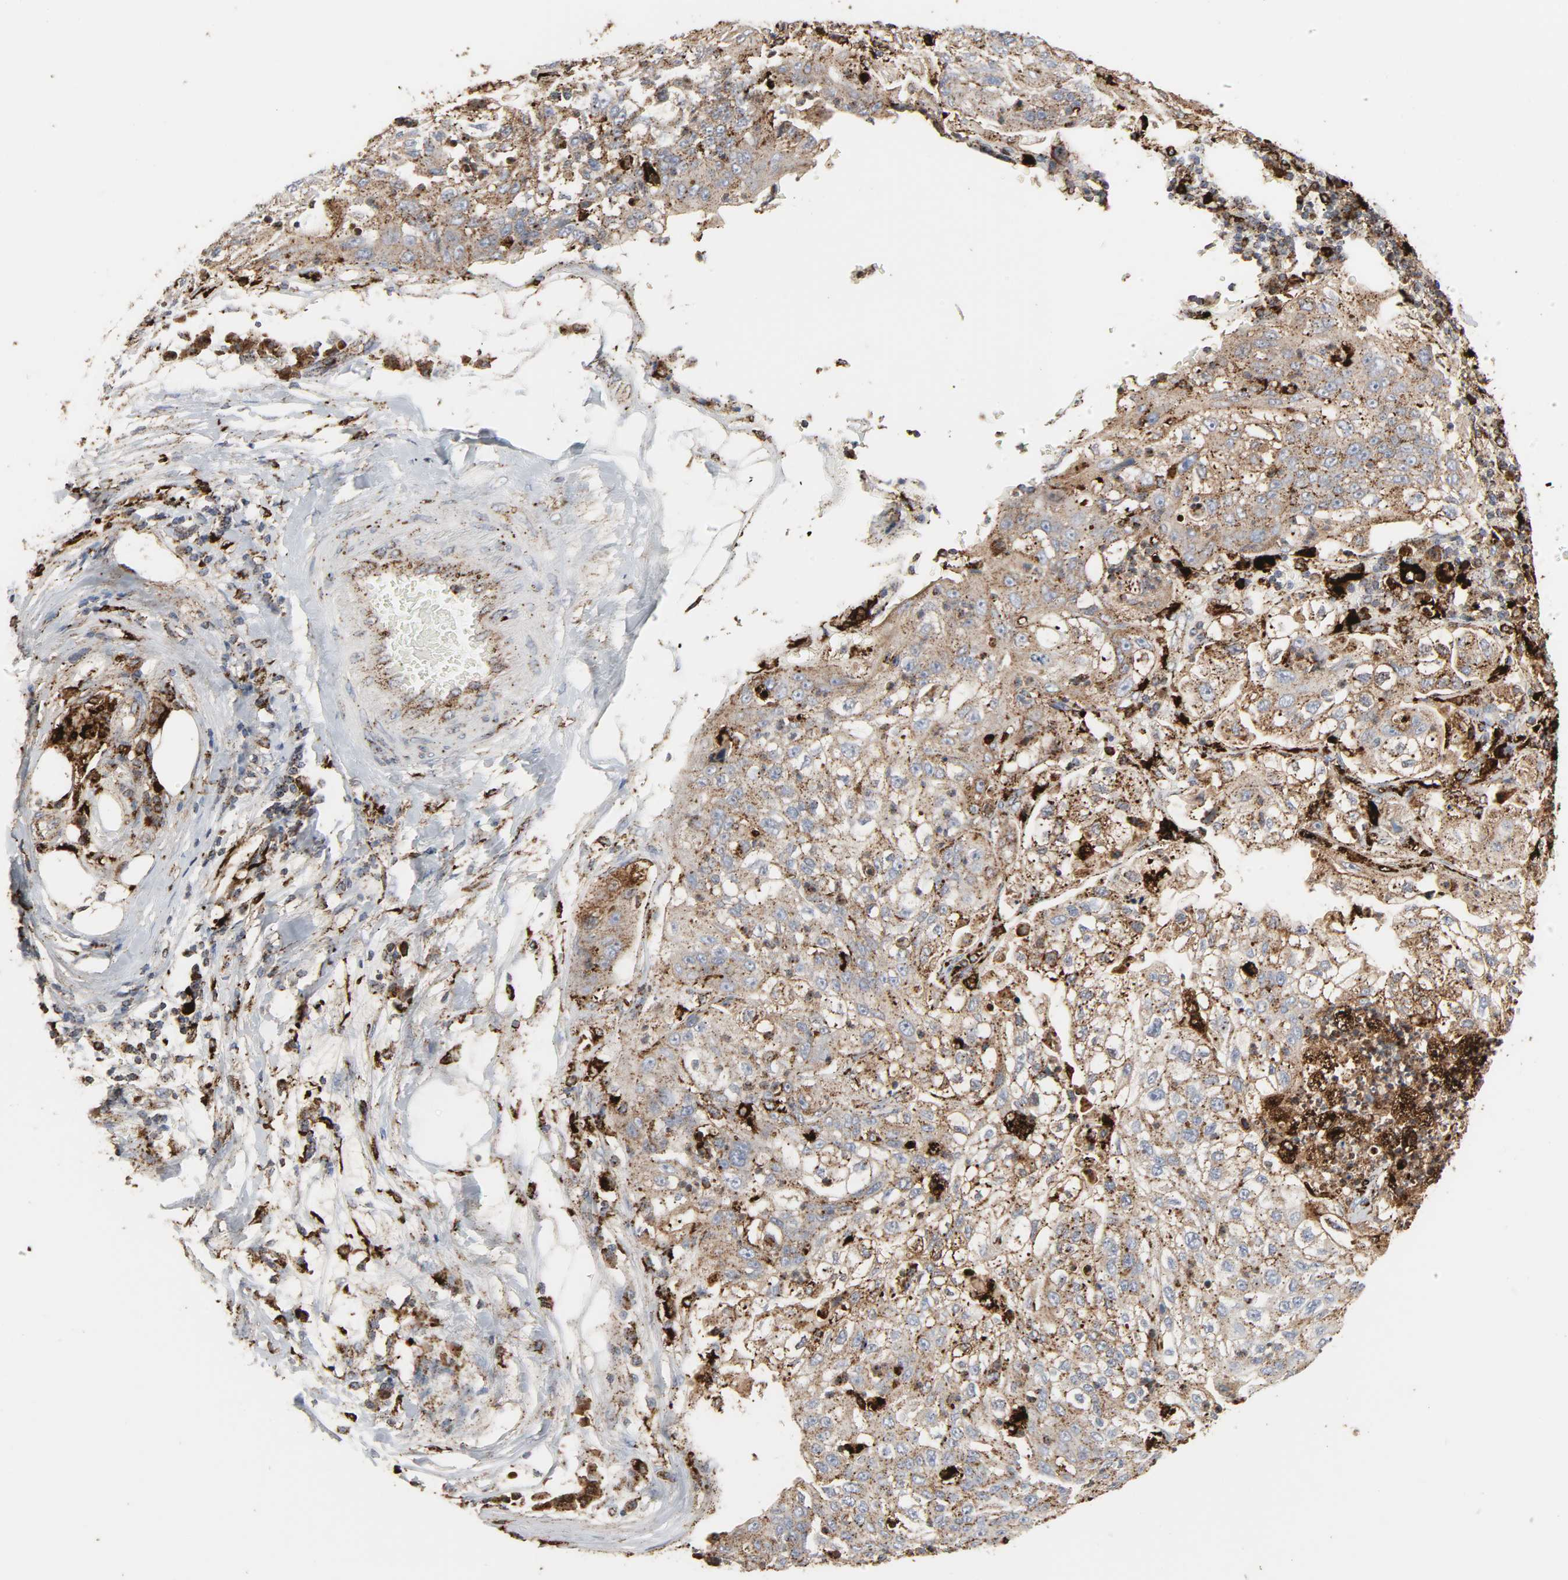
{"staining": {"intensity": "moderate", "quantity": ">75%", "location": "cytoplasmic/membranous"}, "tissue": "lung cancer", "cell_type": "Tumor cells", "image_type": "cancer", "snomed": [{"axis": "morphology", "description": "Inflammation, NOS"}, {"axis": "morphology", "description": "Squamous cell carcinoma, NOS"}, {"axis": "topography", "description": "Lymph node"}, {"axis": "topography", "description": "Soft tissue"}, {"axis": "topography", "description": "Lung"}], "caption": "A high-resolution photomicrograph shows immunohistochemistry (IHC) staining of lung squamous cell carcinoma, which exhibits moderate cytoplasmic/membranous expression in about >75% of tumor cells. The staining is performed using DAB brown chromogen to label protein expression. The nuclei are counter-stained blue using hematoxylin.", "gene": "PSAP", "patient": {"sex": "male", "age": 66}}